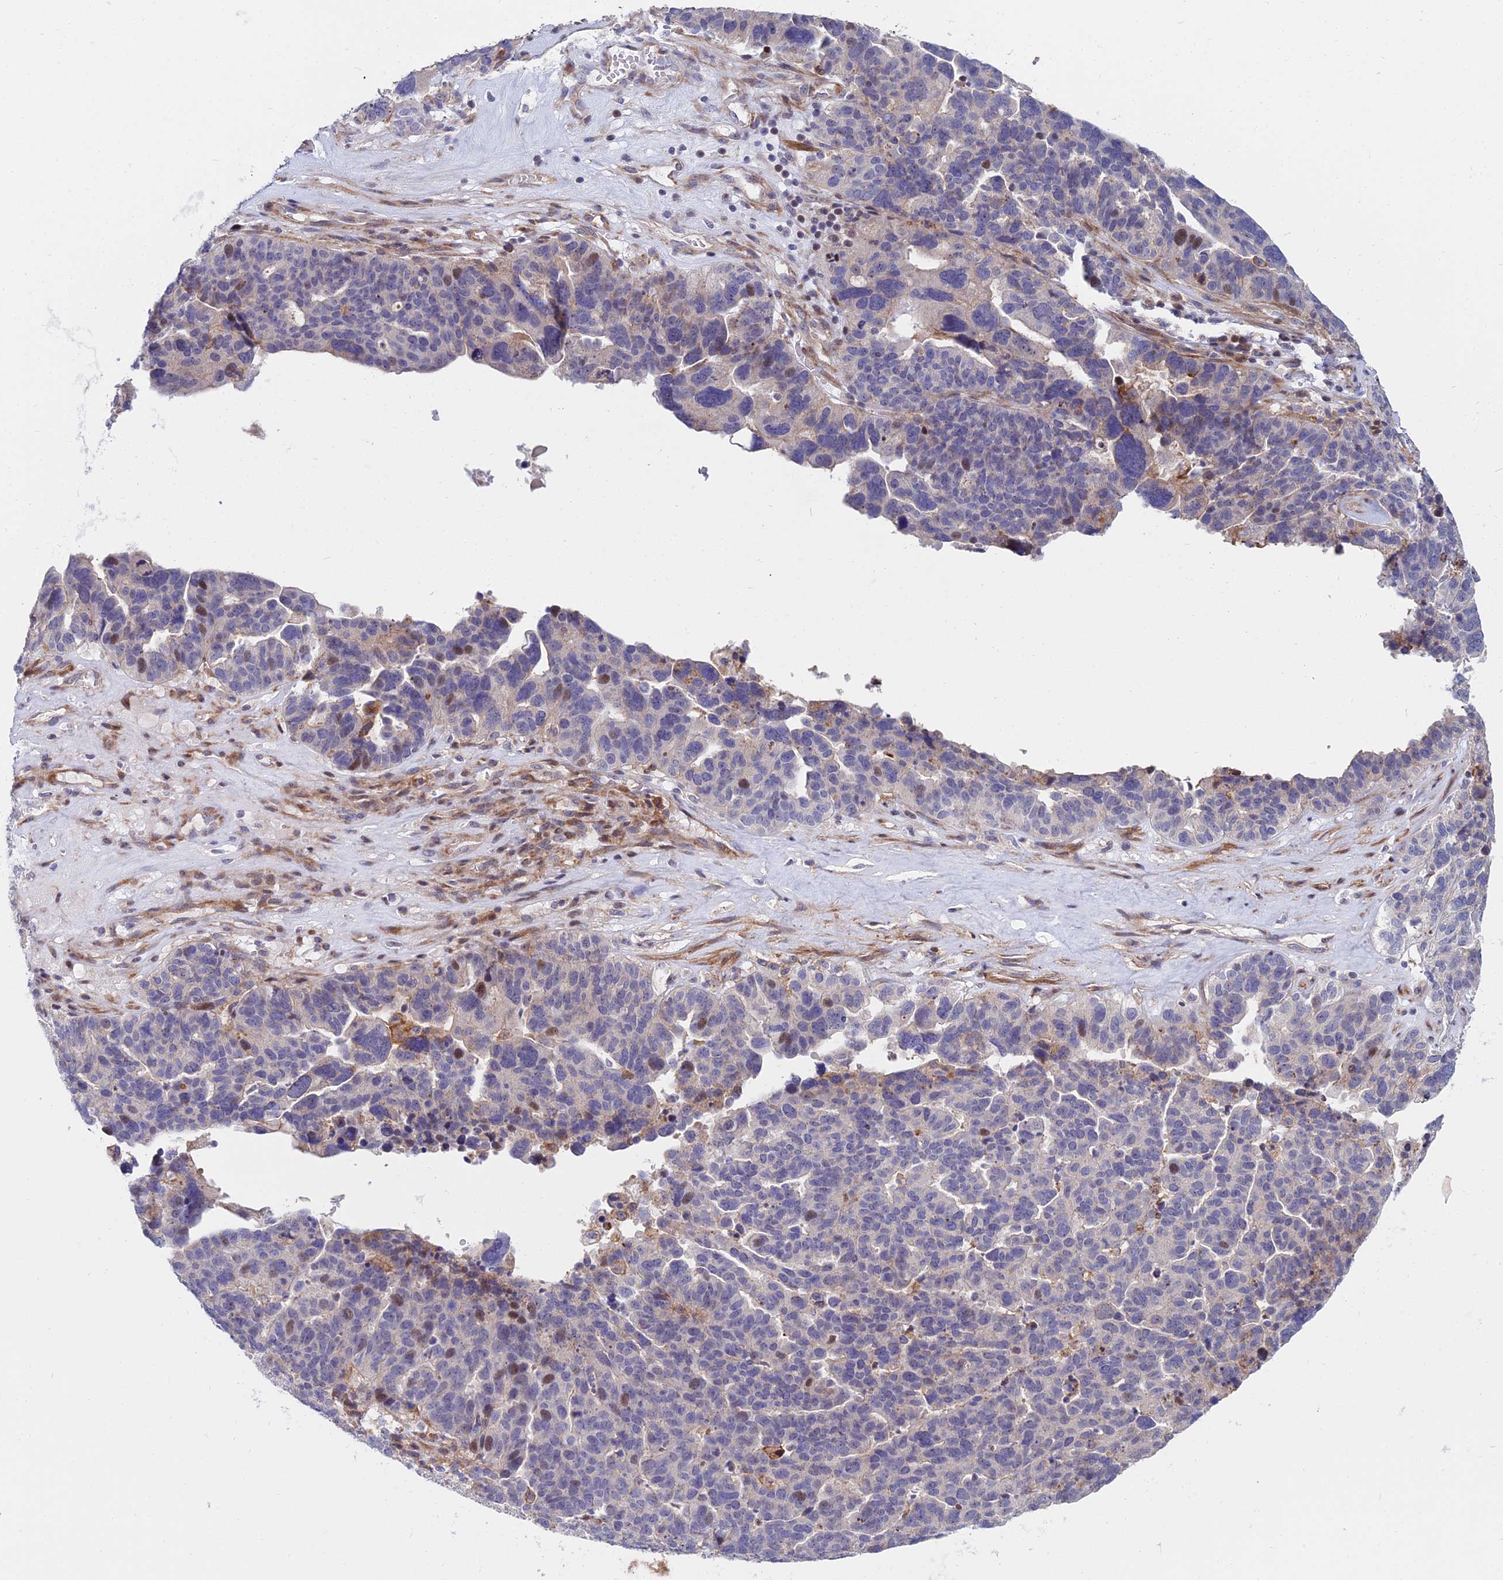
{"staining": {"intensity": "negative", "quantity": "none", "location": "none"}, "tissue": "ovarian cancer", "cell_type": "Tumor cells", "image_type": "cancer", "snomed": [{"axis": "morphology", "description": "Cystadenocarcinoma, serous, NOS"}, {"axis": "topography", "description": "Ovary"}], "caption": "High magnification brightfield microscopy of ovarian cancer stained with DAB (3,3'-diaminobenzidine) (brown) and counterstained with hematoxylin (blue): tumor cells show no significant expression. (Stains: DAB IHC with hematoxylin counter stain, Microscopy: brightfield microscopy at high magnification).", "gene": "TRIM43B", "patient": {"sex": "female", "age": 59}}